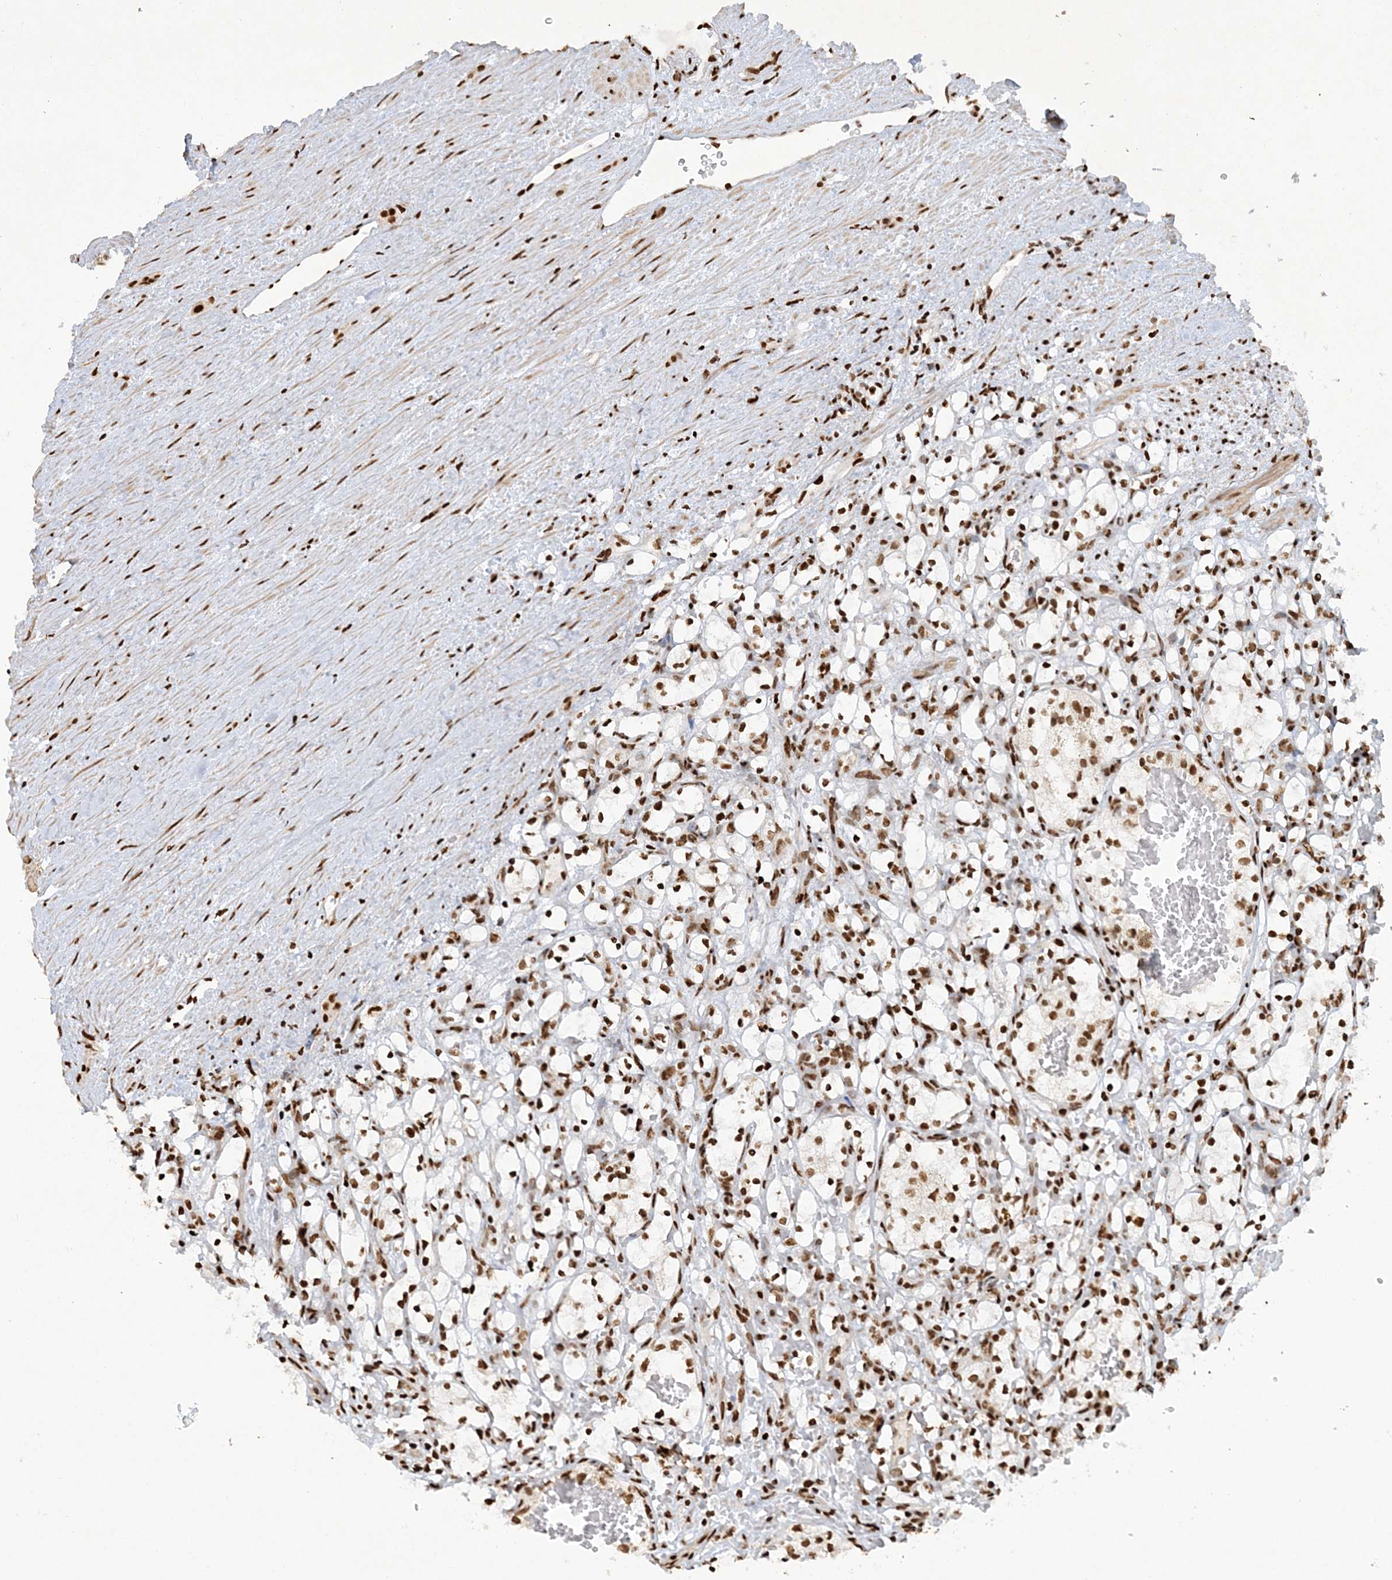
{"staining": {"intensity": "strong", "quantity": ">75%", "location": "nuclear"}, "tissue": "renal cancer", "cell_type": "Tumor cells", "image_type": "cancer", "snomed": [{"axis": "morphology", "description": "Adenocarcinoma, NOS"}, {"axis": "topography", "description": "Kidney"}], "caption": "Human renal adenocarcinoma stained with a brown dye exhibits strong nuclear positive staining in approximately >75% of tumor cells.", "gene": "DELE1", "patient": {"sex": "female", "age": 69}}